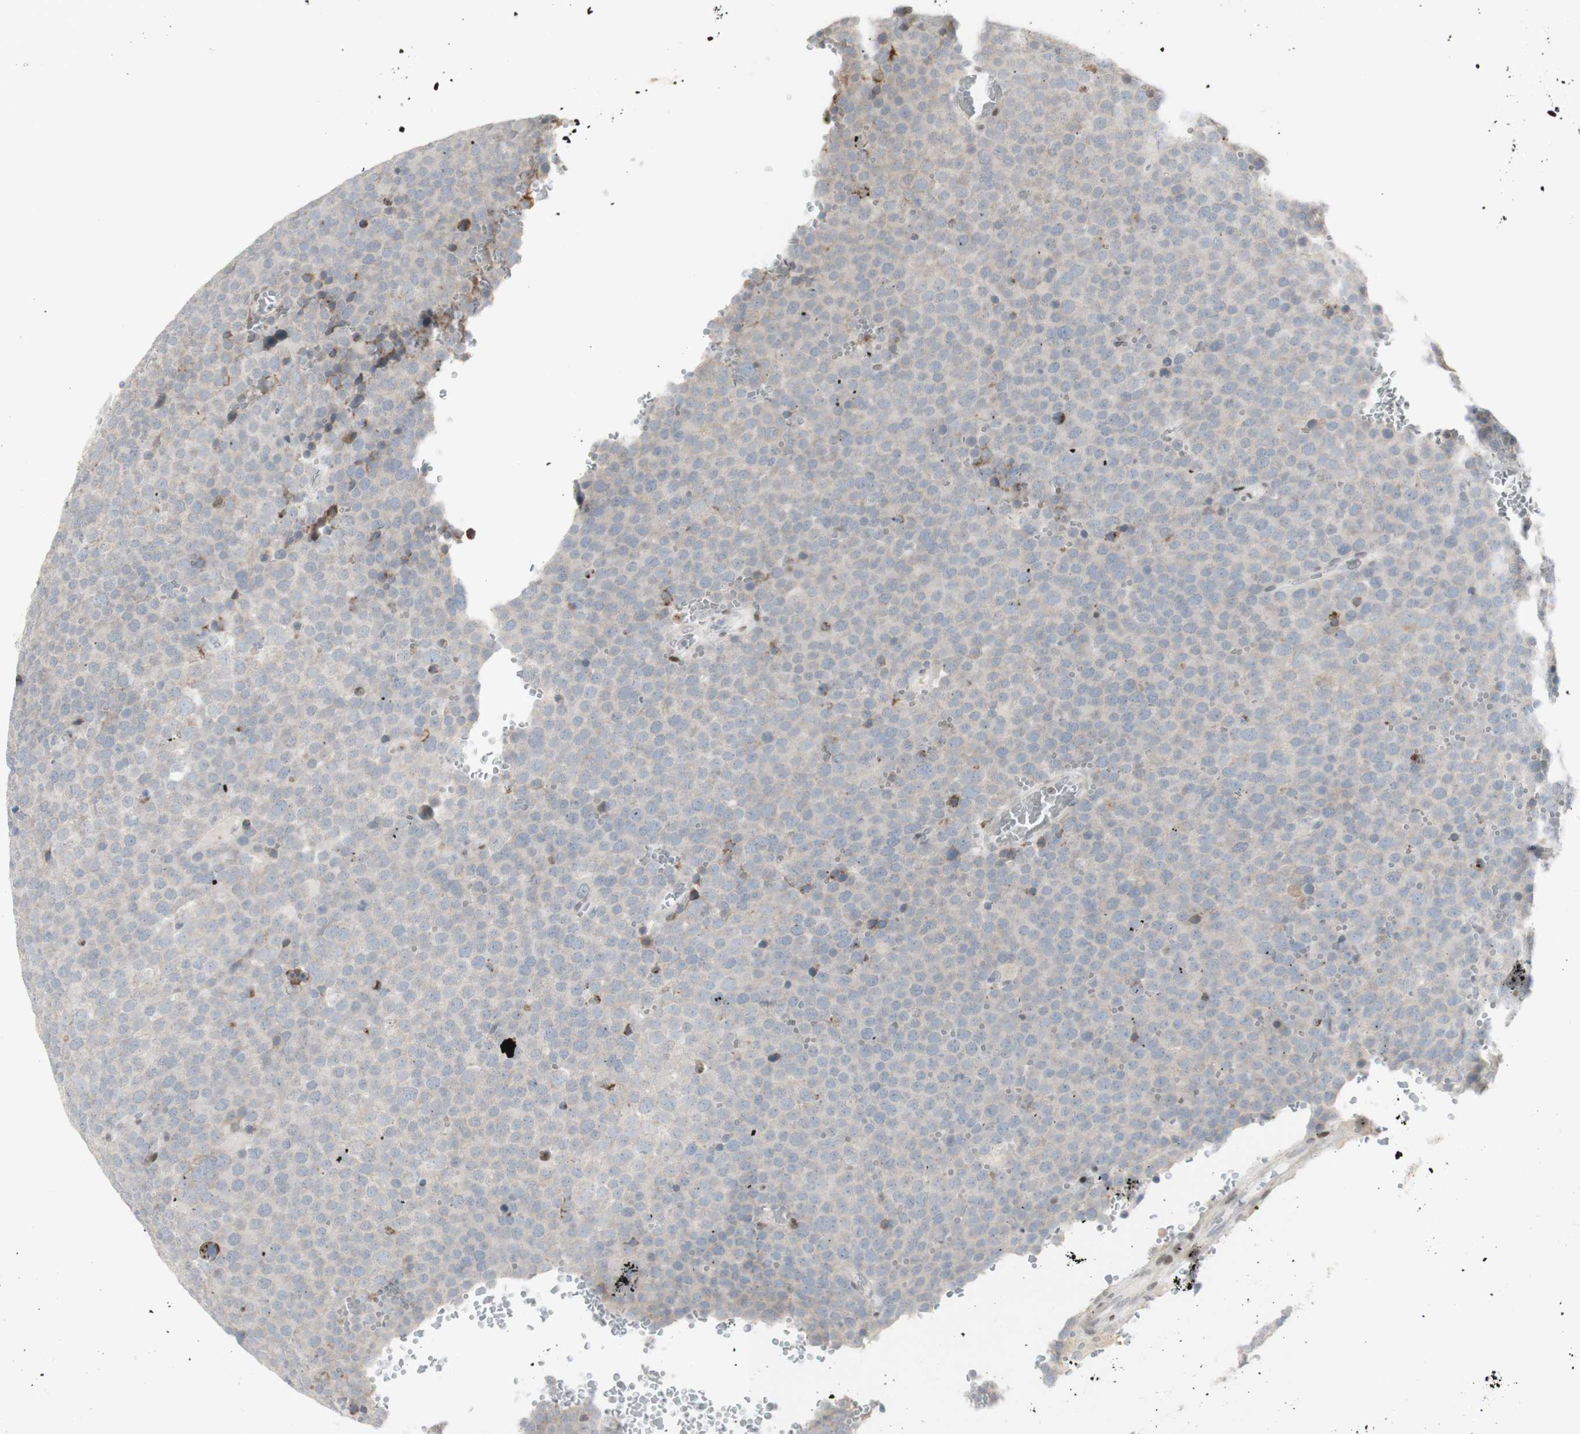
{"staining": {"intensity": "weak", "quantity": "<25%", "location": "cytoplasmic/membranous"}, "tissue": "testis cancer", "cell_type": "Tumor cells", "image_type": "cancer", "snomed": [{"axis": "morphology", "description": "Seminoma, NOS"}, {"axis": "topography", "description": "Testis"}], "caption": "This is an immunohistochemistry micrograph of testis cancer (seminoma). There is no positivity in tumor cells.", "gene": "C1orf116", "patient": {"sex": "male", "age": 71}}